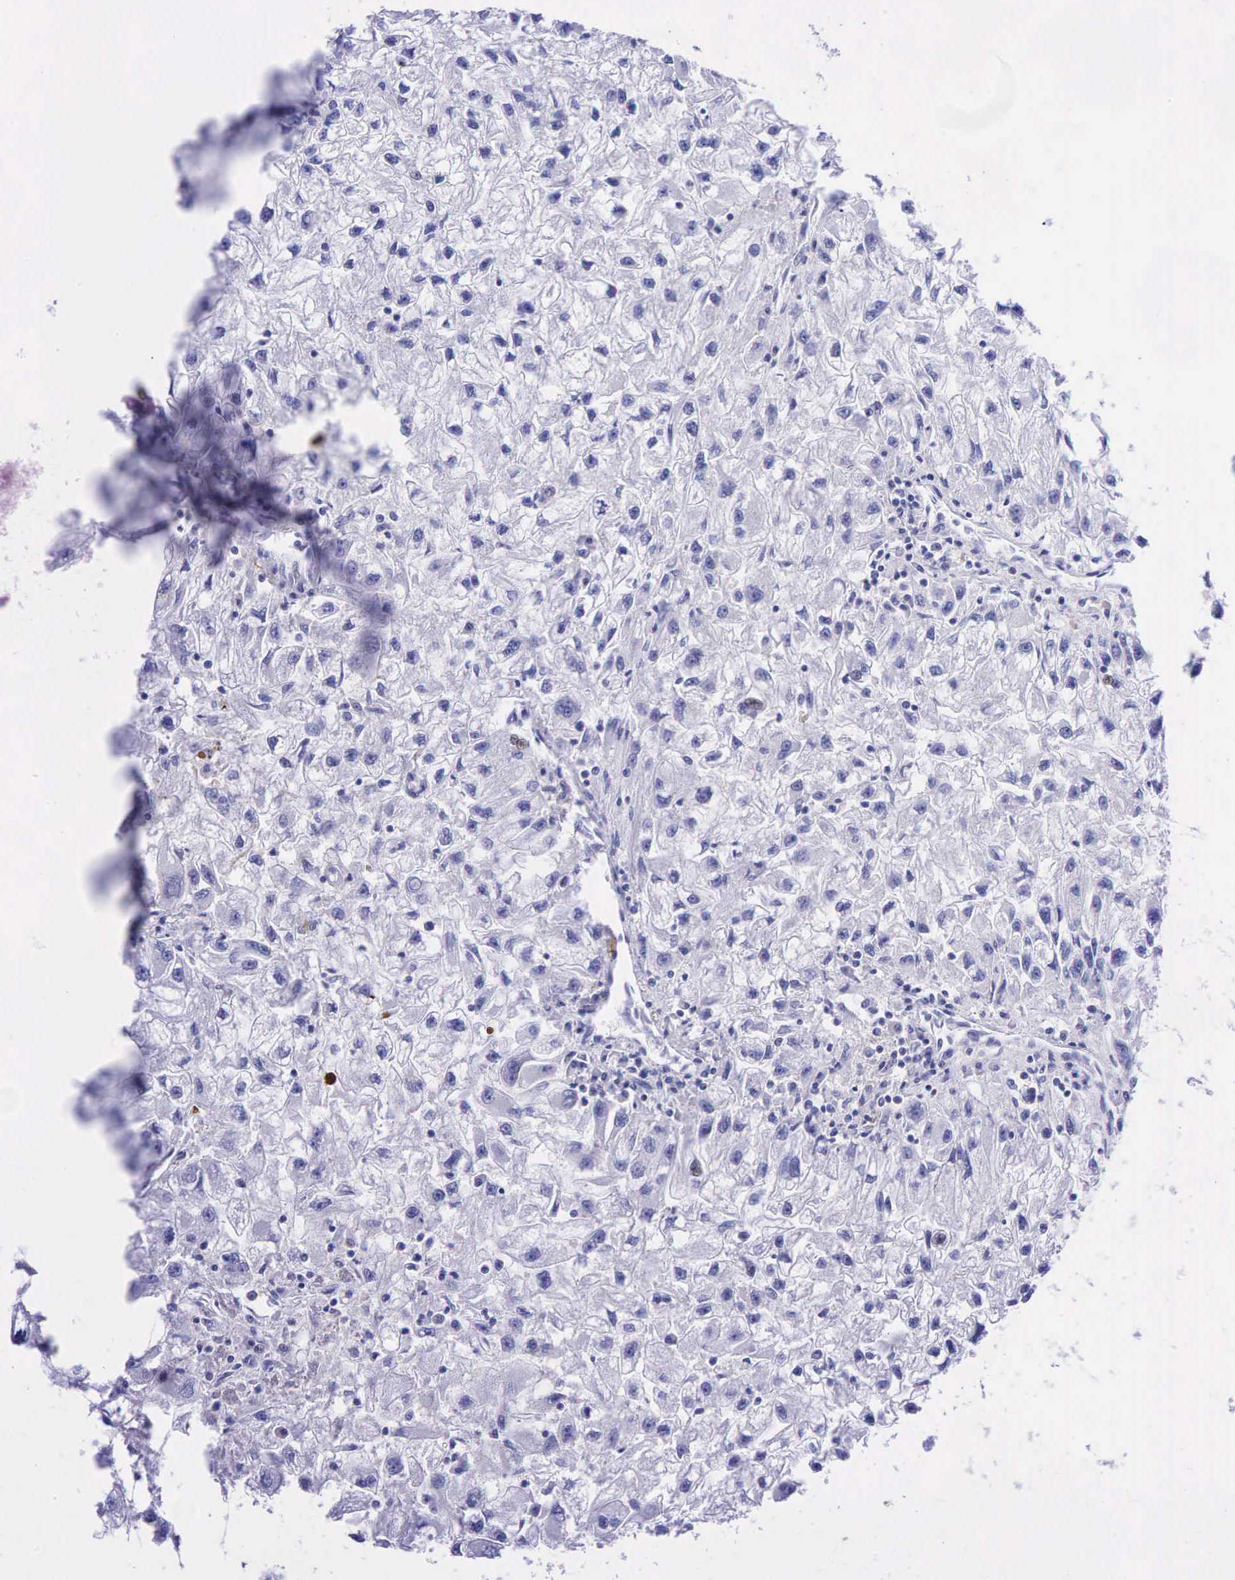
{"staining": {"intensity": "weak", "quantity": "<25%", "location": "nuclear"}, "tissue": "renal cancer", "cell_type": "Tumor cells", "image_type": "cancer", "snomed": [{"axis": "morphology", "description": "Adenocarcinoma, NOS"}, {"axis": "topography", "description": "Kidney"}], "caption": "Renal cancer was stained to show a protein in brown. There is no significant expression in tumor cells. (DAB (3,3'-diaminobenzidine) IHC, high magnification).", "gene": "FUT4", "patient": {"sex": "male", "age": 59}}